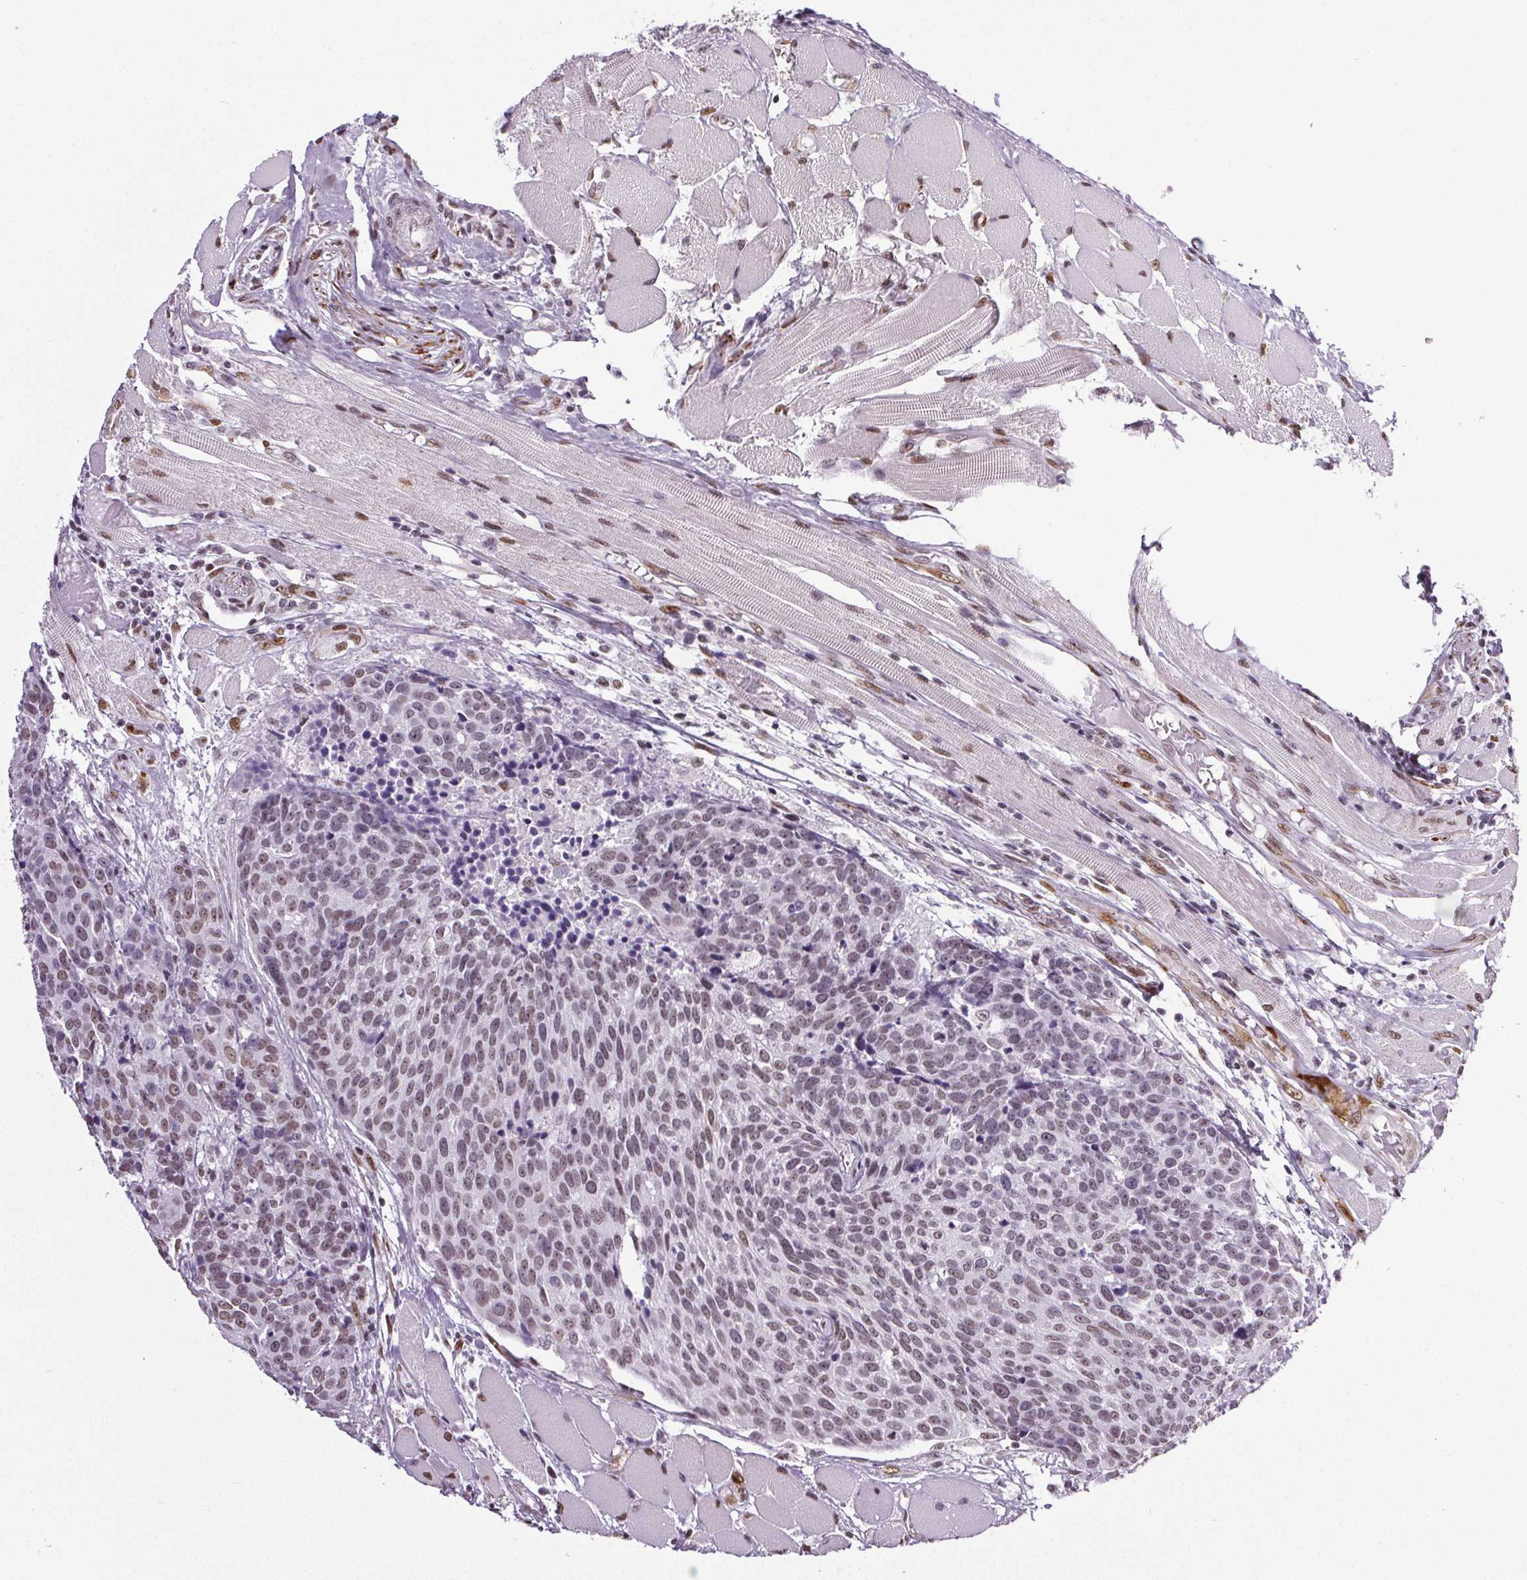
{"staining": {"intensity": "weak", "quantity": "25%-75%", "location": "nuclear"}, "tissue": "head and neck cancer", "cell_type": "Tumor cells", "image_type": "cancer", "snomed": [{"axis": "morphology", "description": "Squamous cell carcinoma, NOS"}, {"axis": "topography", "description": "Oral tissue"}, {"axis": "topography", "description": "Head-Neck"}], "caption": "Head and neck squamous cell carcinoma stained for a protein reveals weak nuclear positivity in tumor cells.", "gene": "GP6", "patient": {"sex": "male", "age": 64}}